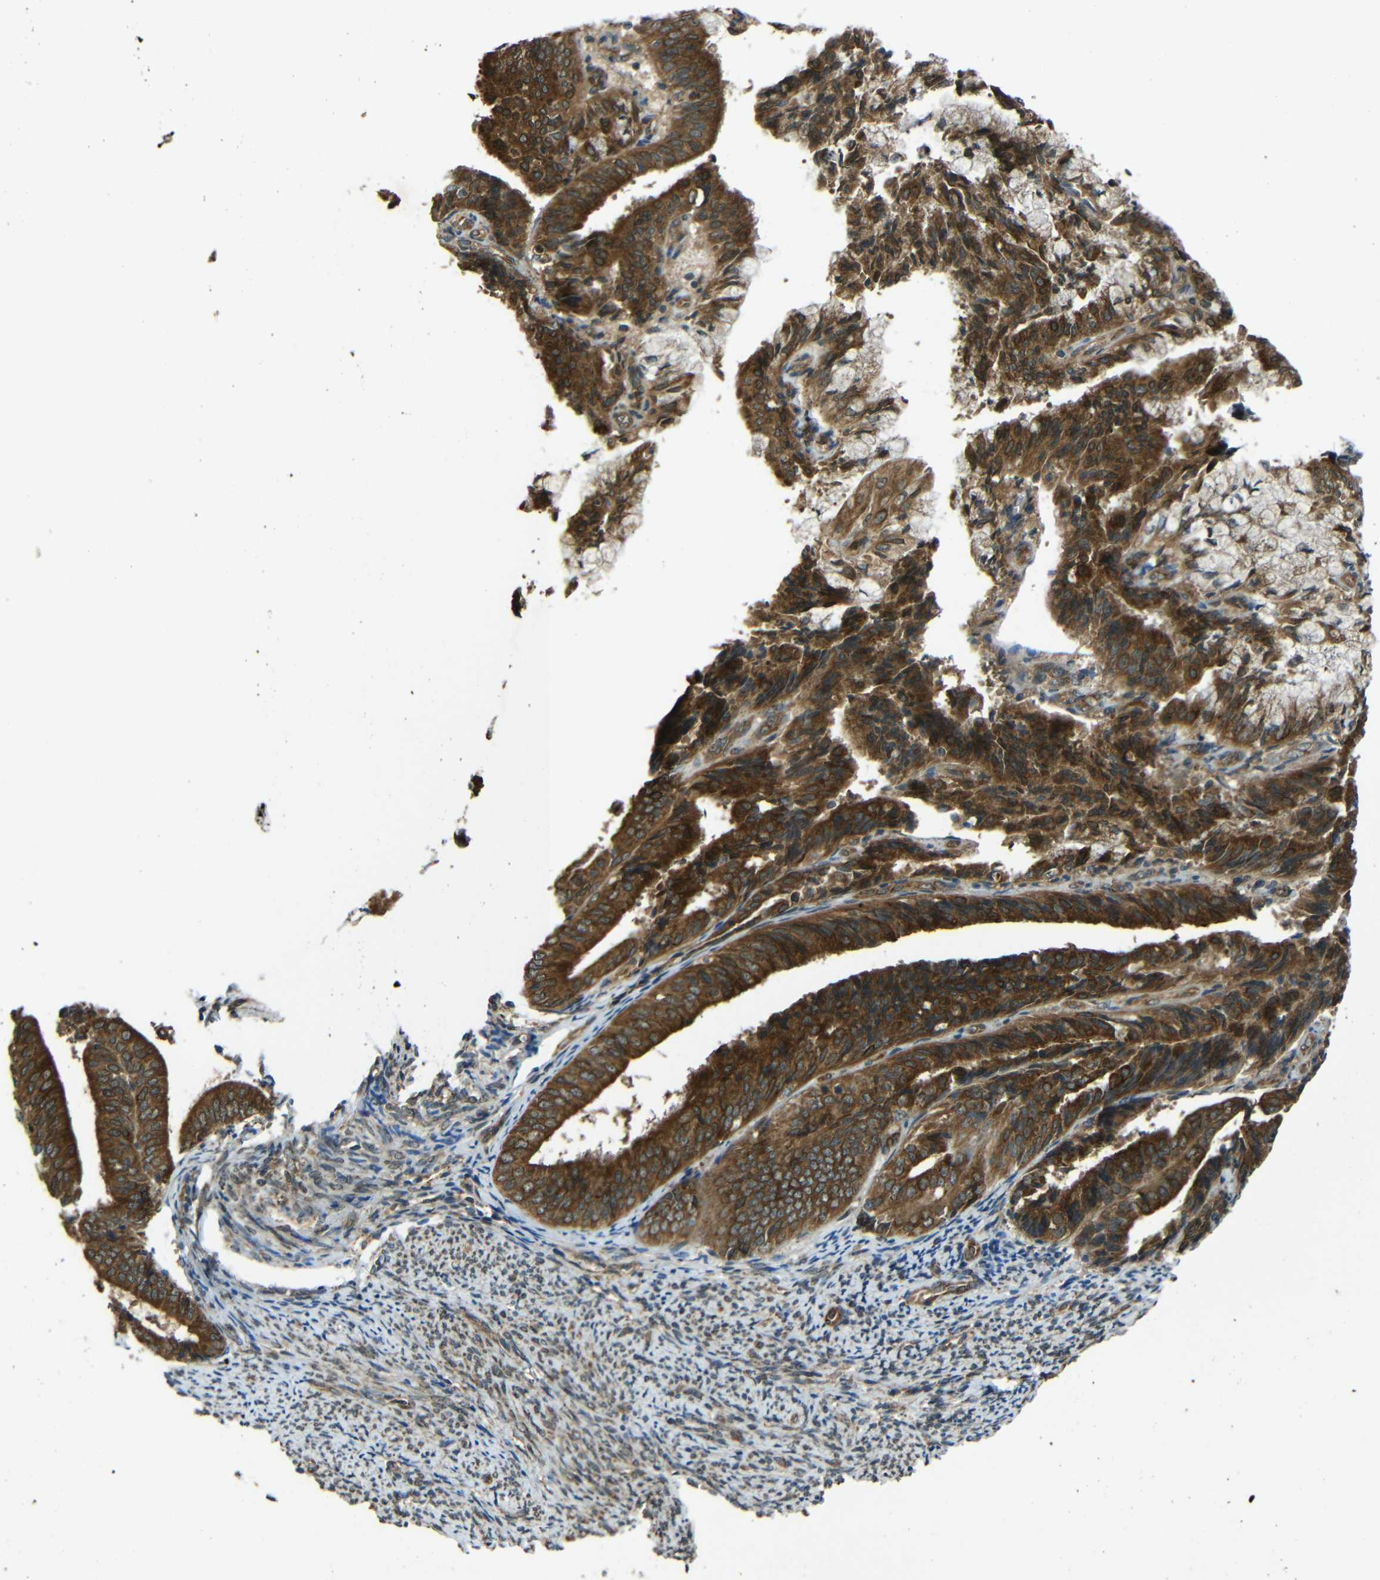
{"staining": {"intensity": "strong", "quantity": ">75%", "location": "cytoplasmic/membranous"}, "tissue": "endometrial cancer", "cell_type": "Tumor cells", "image_type": "cancer", "snomed": [{"axis": "morphology", "description": "Adenocarcinoma, NOS"}, {"axis": "topography", "description": "Endometrium"}], "caption": "Endometrial cancer (adenocarcinoma) was stained to show a protein in brown. There is high levels of strong cytoplasmic/membranous staining in about >75% of tumor cells. (DAB (3,3'-diaminobenzidine) = brown stain, brightfield microscopy at high magnification).", "gene": "VAPB", "patient": {"sex": "female", "age": 63}}